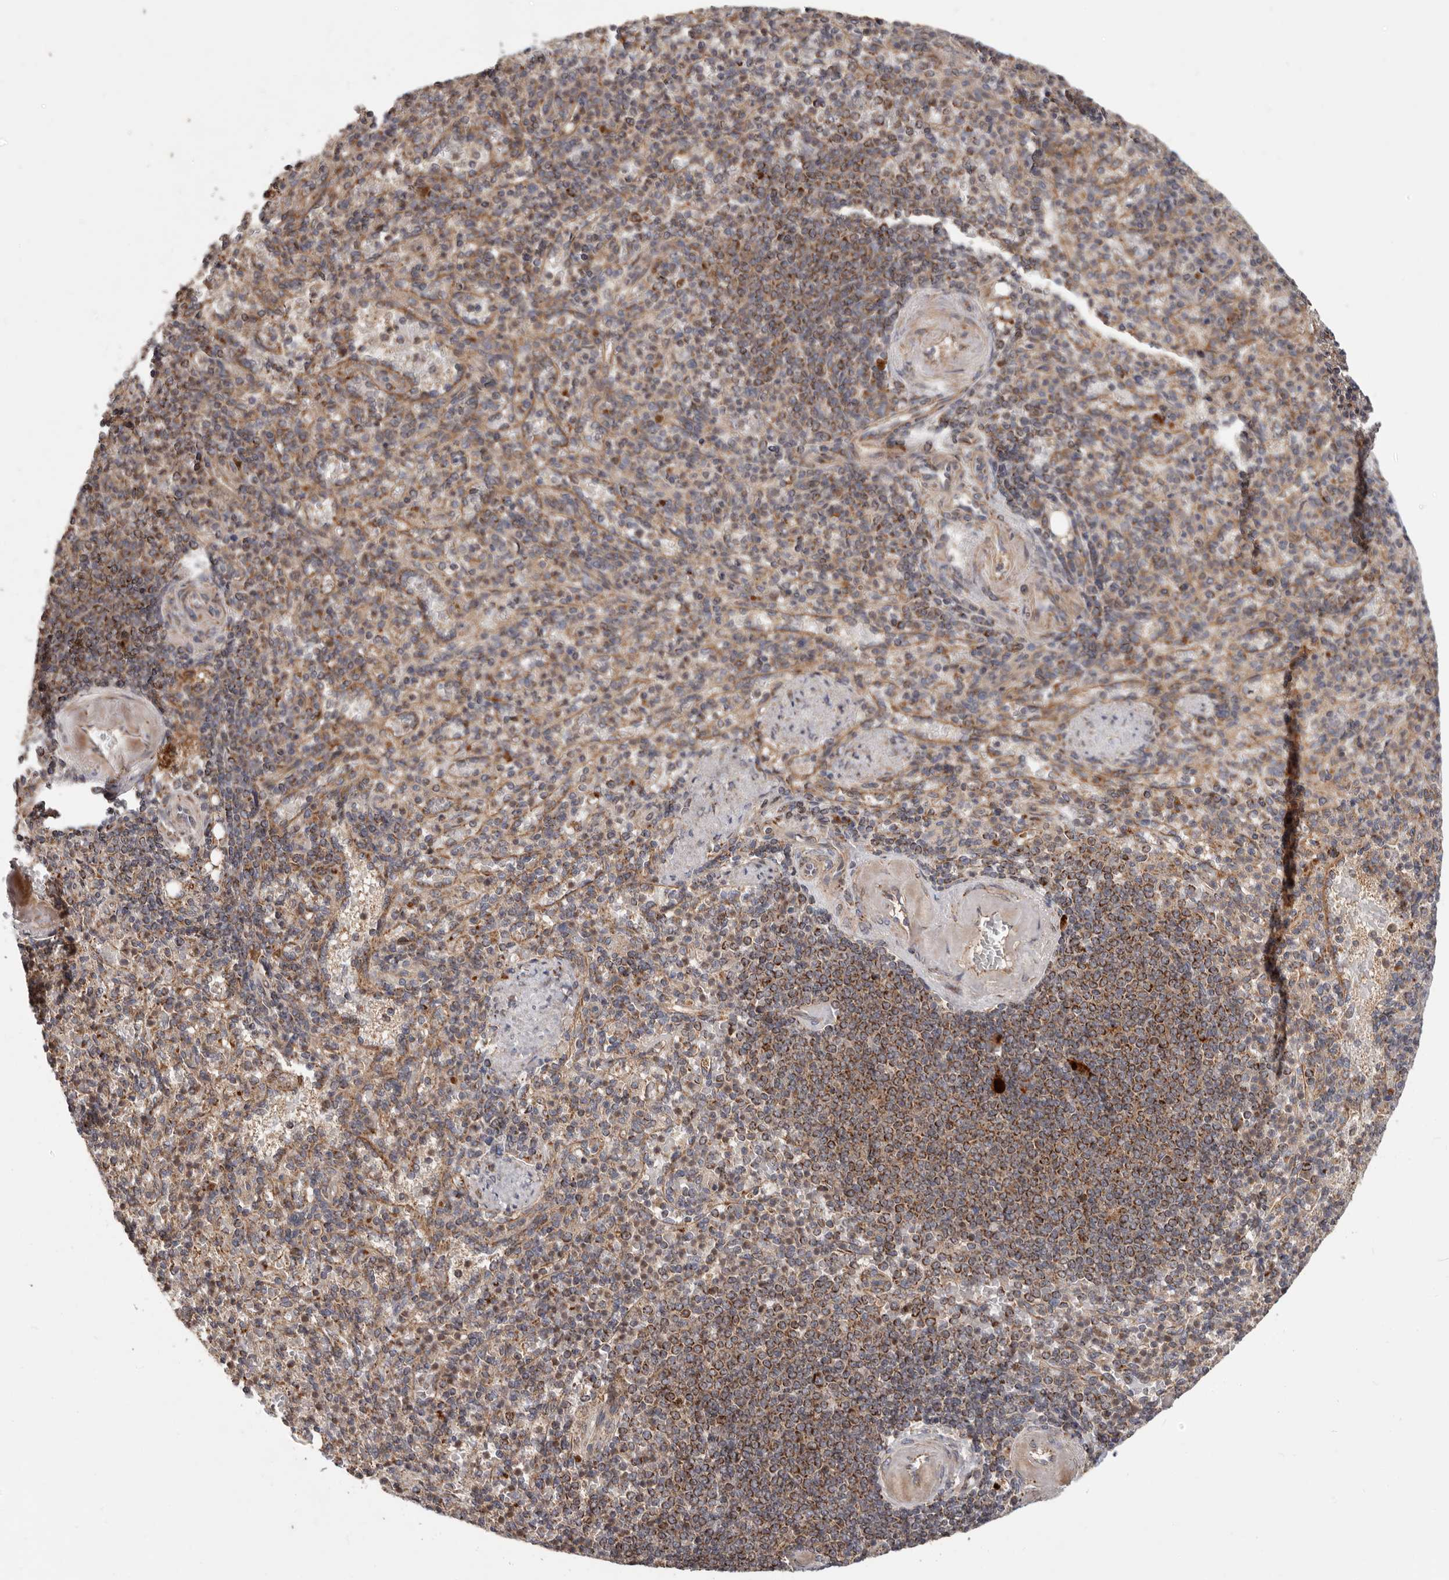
{"staining": {"intensity": "moderate", "quantity": "25%-75%", "location": "cytoplasmic/membranous"}, "tissue": "spleen", "cell_type": "Cells in red pulp", "image_type": "normal", "snomed": [{"axis": "morphology", "description": "Normal tissue, NOS"}, {"axis": "topography", "description": "Spleen"}], "caption": "DAB (3,3'-diaminobenzidine) immunohistochemical staining of unremarkable human spleen exhibits moderate cytoplasmic/membranous protein positivity in about 25%-75% of cells in red pulp.", "gene": "MRPS10", "patient": {"sex": "female", "age": 74}}